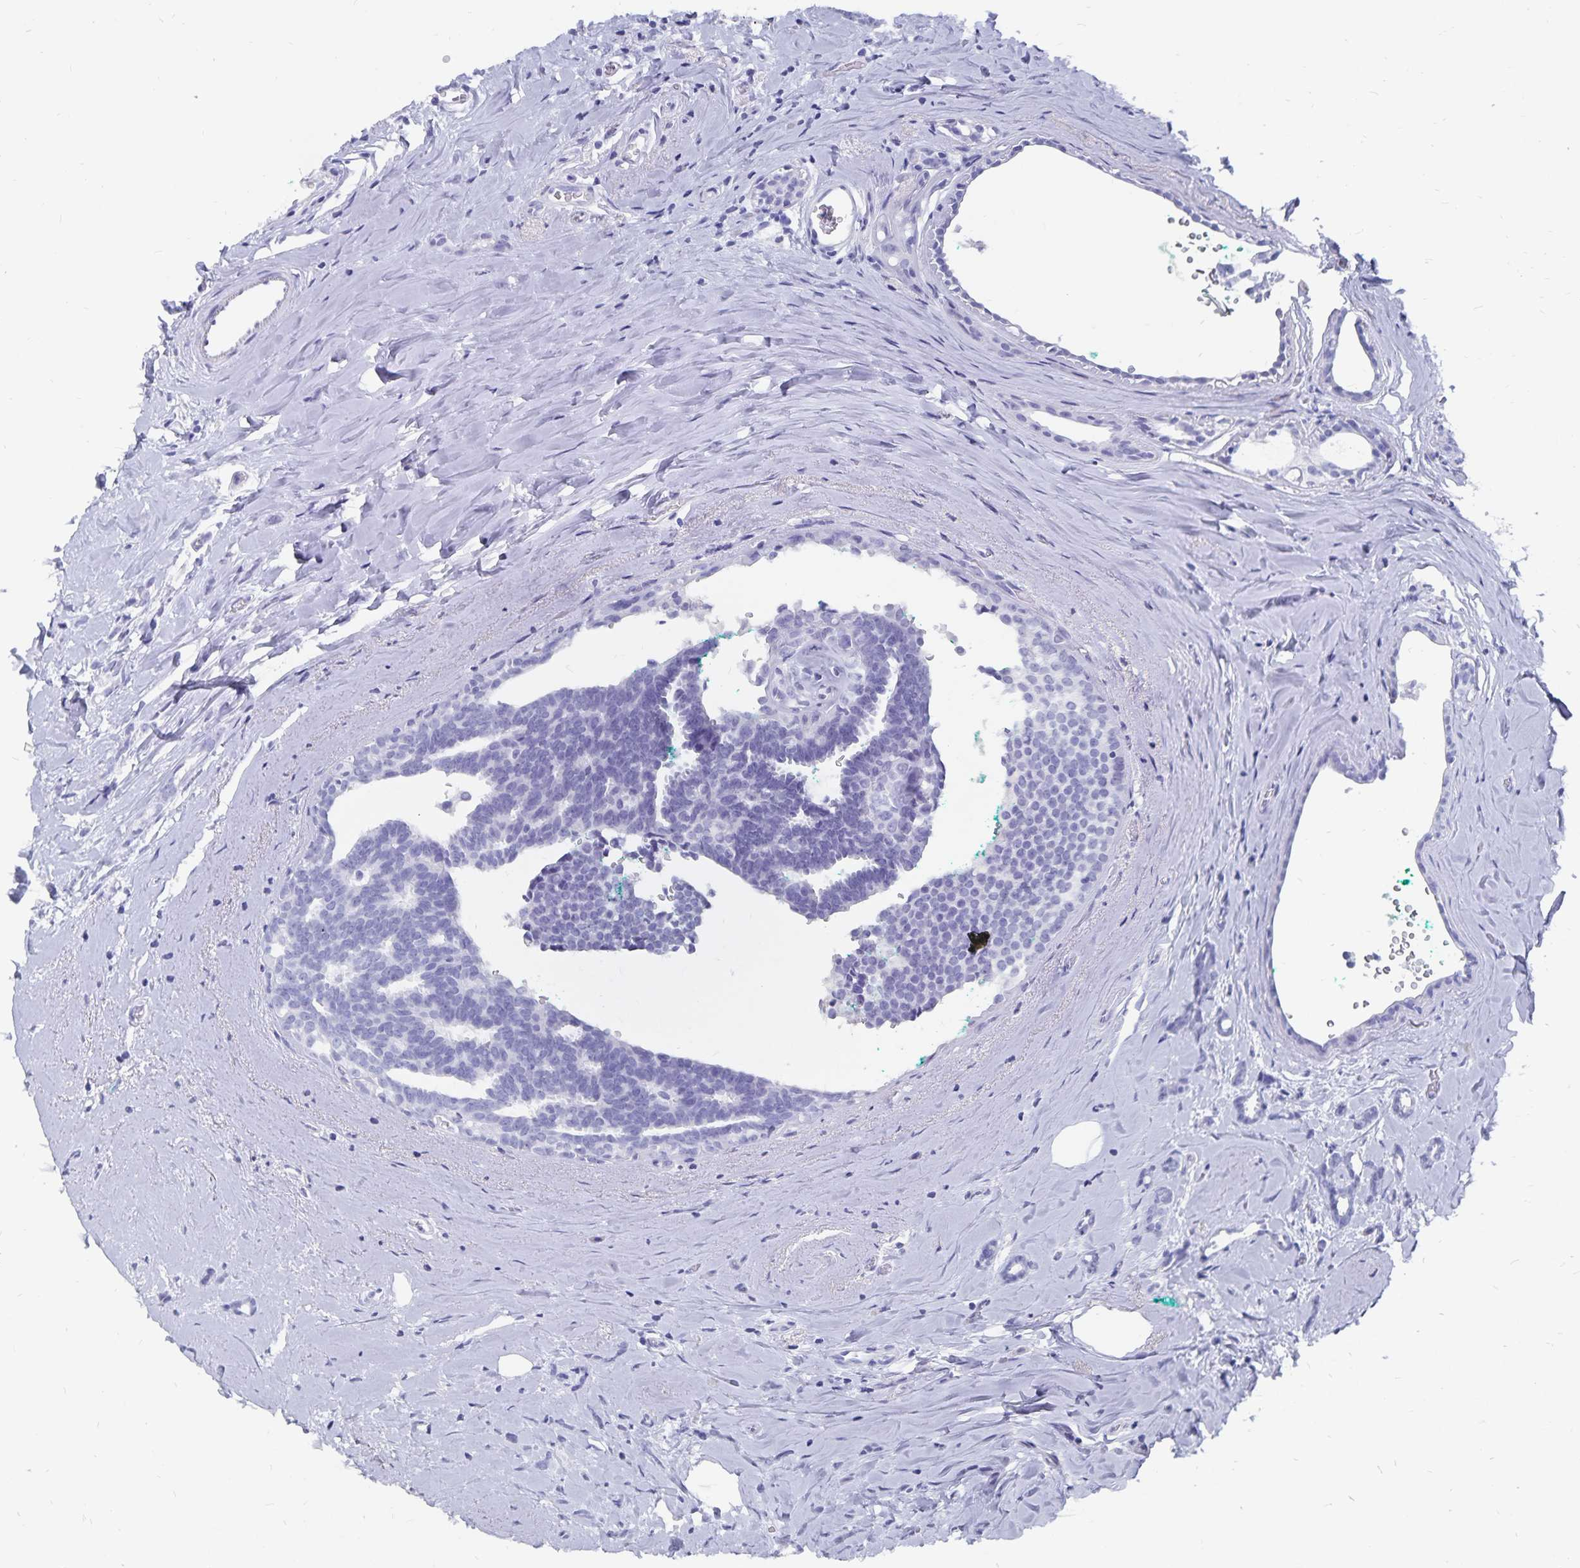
{"staining": {"intensity": "negative", "quantity": "none", "location": "none"}, "tissue": "breast cancer", "cell_type": "Tumor cells", "image_type": "cancer", "snomed": [{"axis": "morphology", "description": "Intraductal carcinoma, in situ"}, {"axis": "morphology", "description": "Duct carcinoma"}, {"axis": "morphology", "description": "Lobular carcinoma, in situ"}, {"axis": "topography", "description": "Breast"}], "caption": "Tumor cells show no significant protein positivity in breast cancer (lobular carcinoma in situ). Brightfield microscopy of IHC stained with DAB (brown) and hematoxylin (blue), captured at high magnification.", "gene": "ADH1A", "patient": {"sex": "female", "age": 44}}